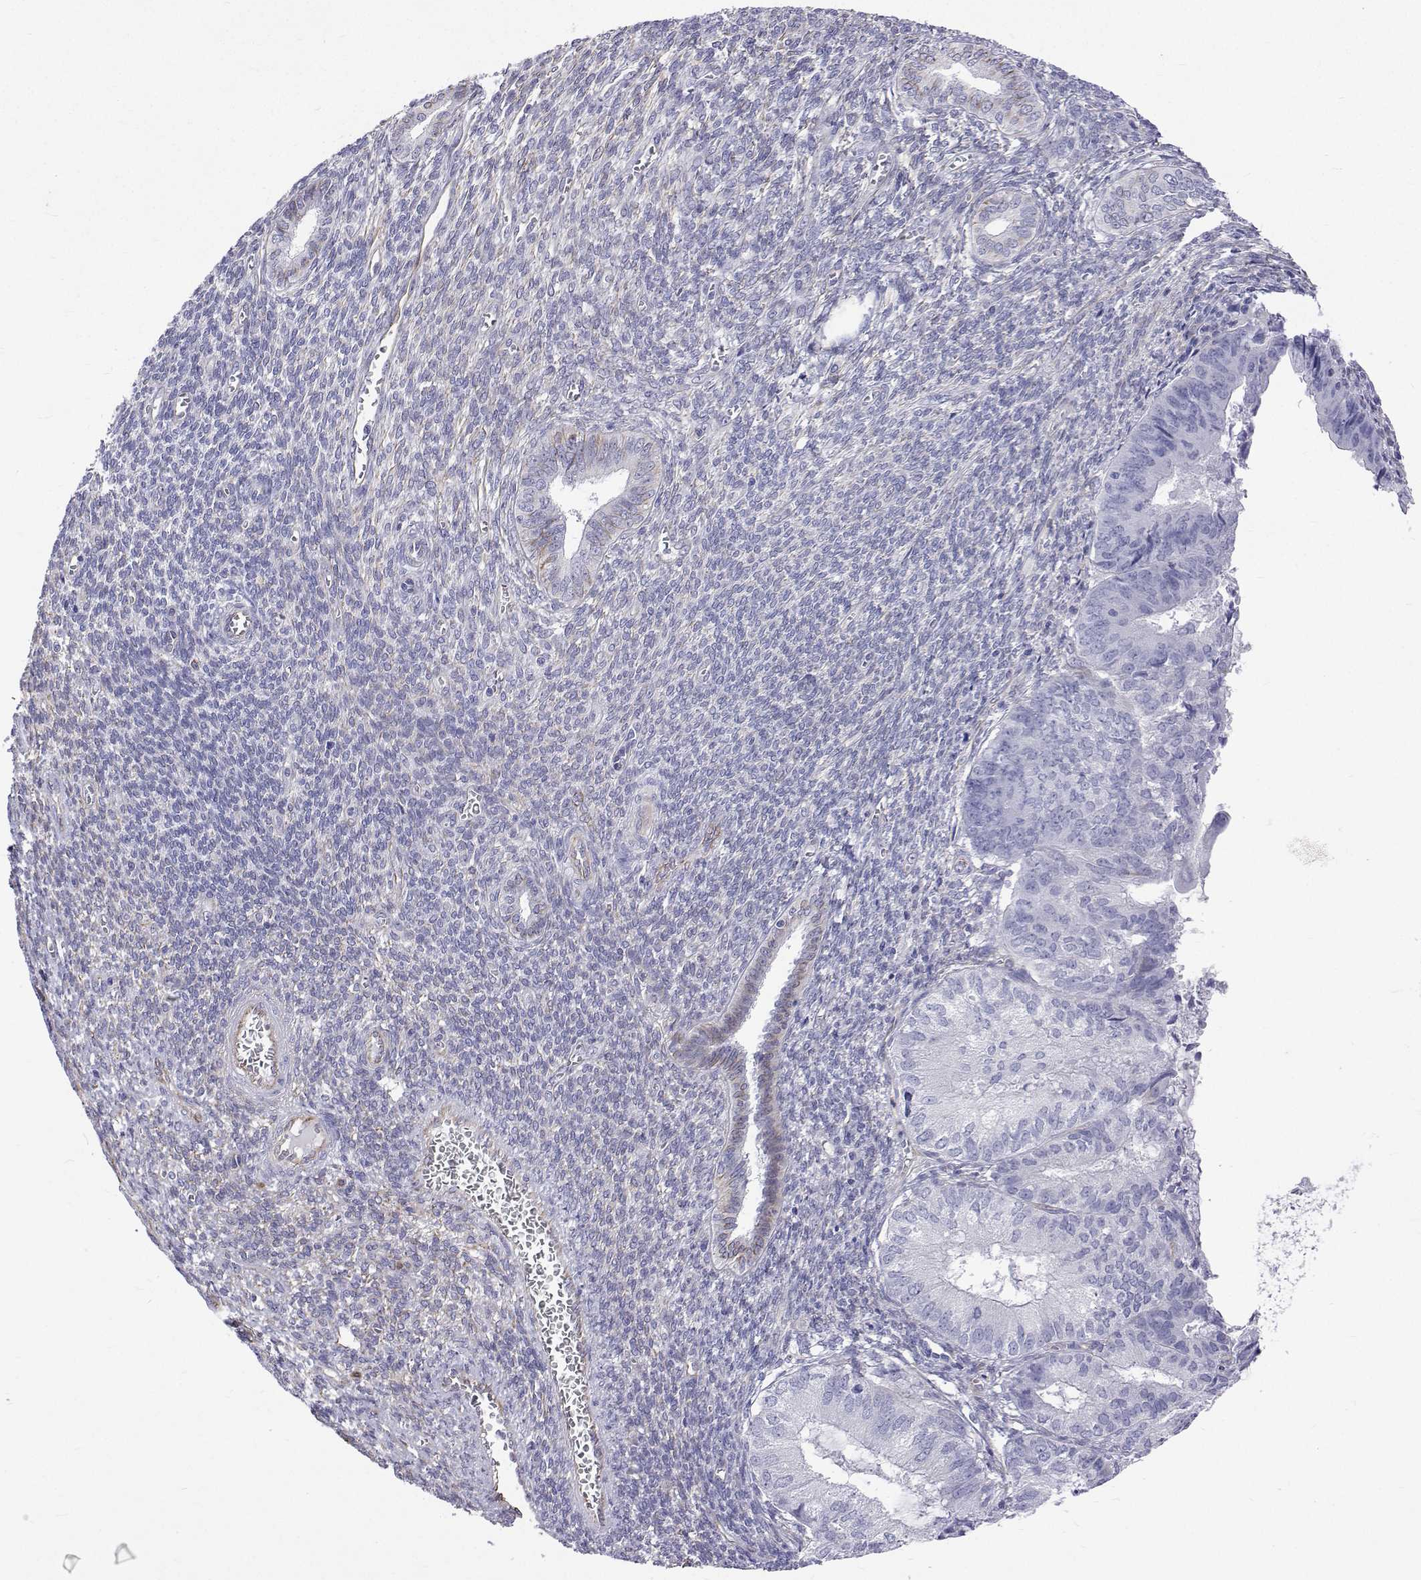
{"staining": {"intensity": "negative", "quantity": "none", "location": "none"}, "tissue": "endometrial cancer", "cell_type": "Tumor cells", "image_type": "cancer", "snomed": [{"axis": "morphology", "description": "Adenocarcinoma, NOS"}, {"axis": "topography", "description": "Endometrium"}], "caption": "Image shows no protein positivity in tumor cells of endometrial cancer tissue.", "gene": "OPRPN", "patient": {"sex": "female", "age": 86}}